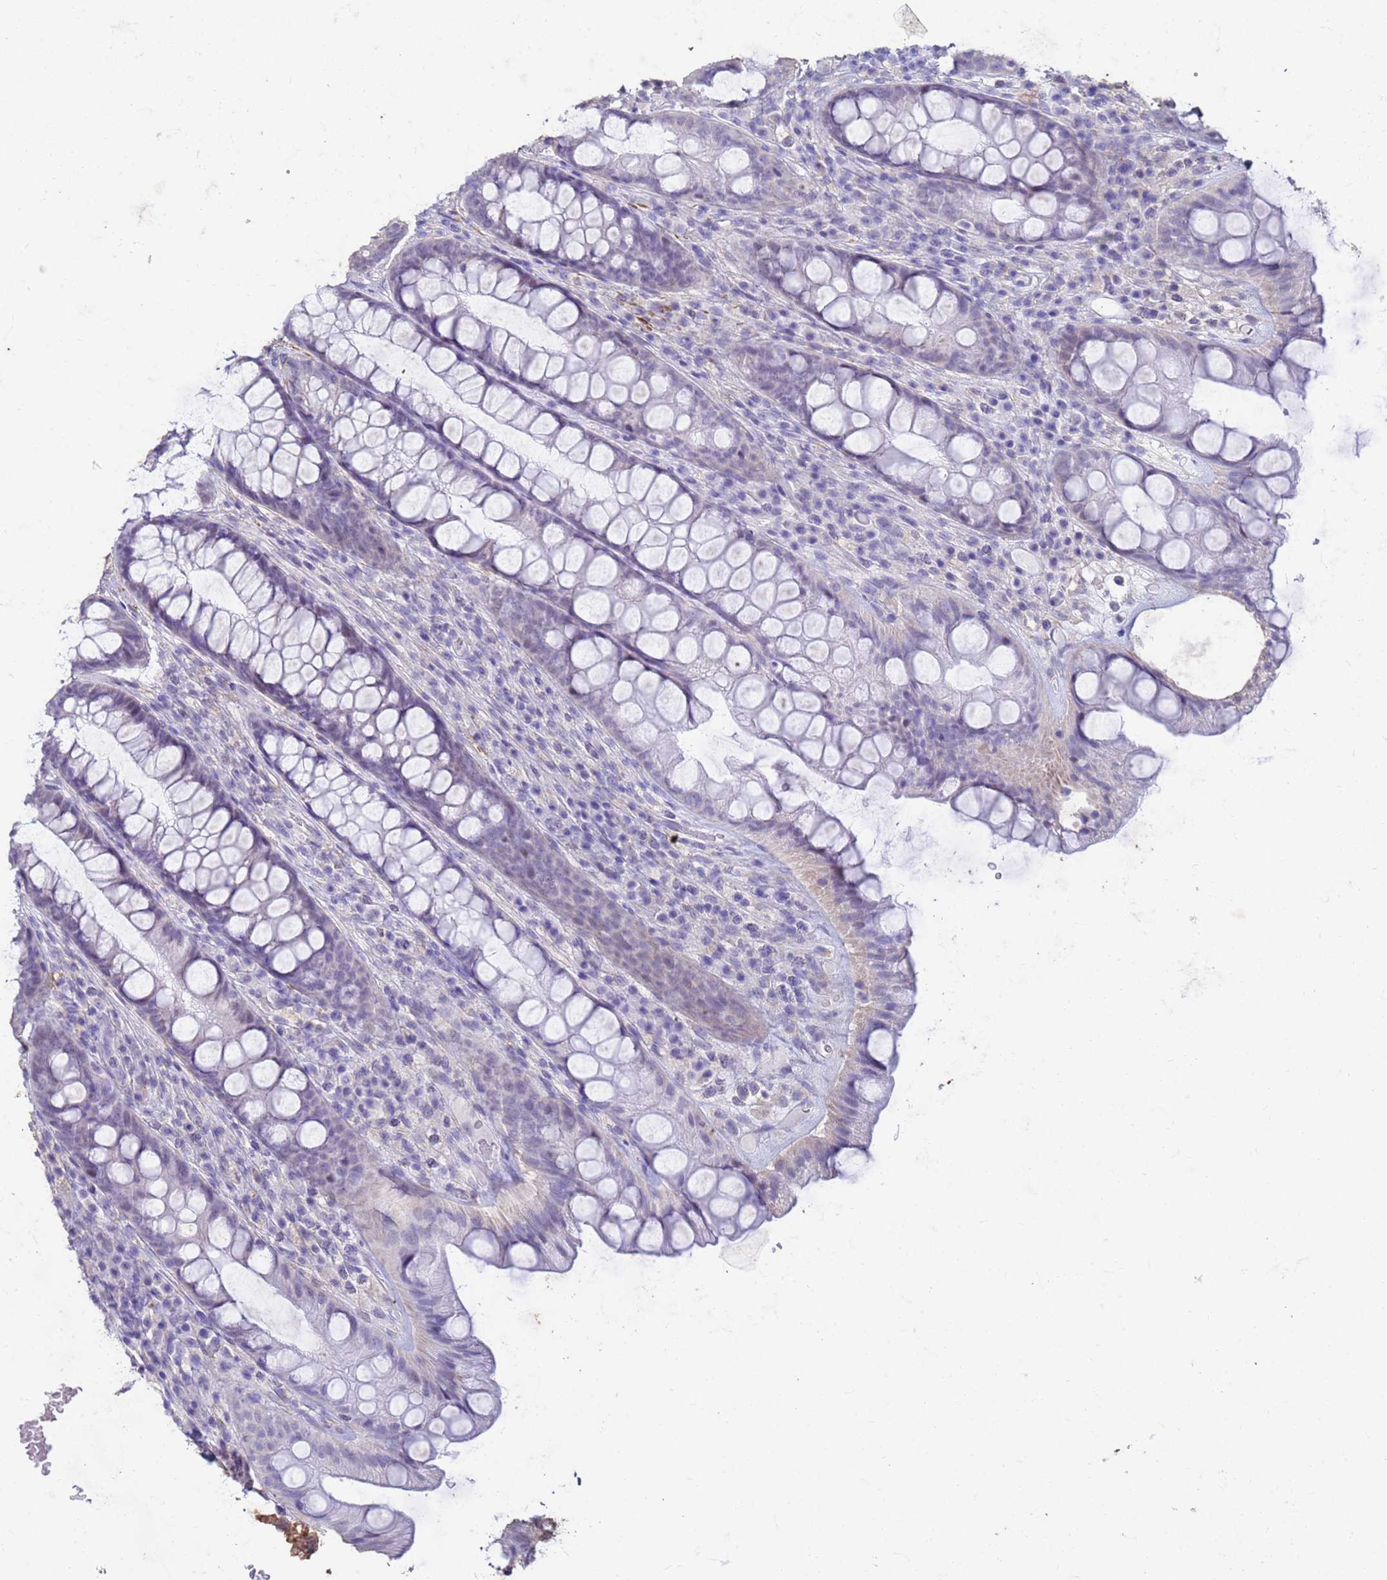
{"staining": {"intensity": "negative", "quantity": "none", "location": "none"}, "tissue": "rectum", "cell_type": "Glandular cells", "image_type": "normal", "snomed": [{"axis": "morphology", "description": "Normal tissue, NOS"}, {"axis": "topography", "description": "Rectum"}], "caption": "This histopathology image is of benign rectum stained with immunohistochemistry (IHC) to label a protein in brown with the nuclei are counter-stained blue. There is no positivity in glandular cells.", "gene": "SLC25A15", "patient": {"sex": "male", "age": 74}}